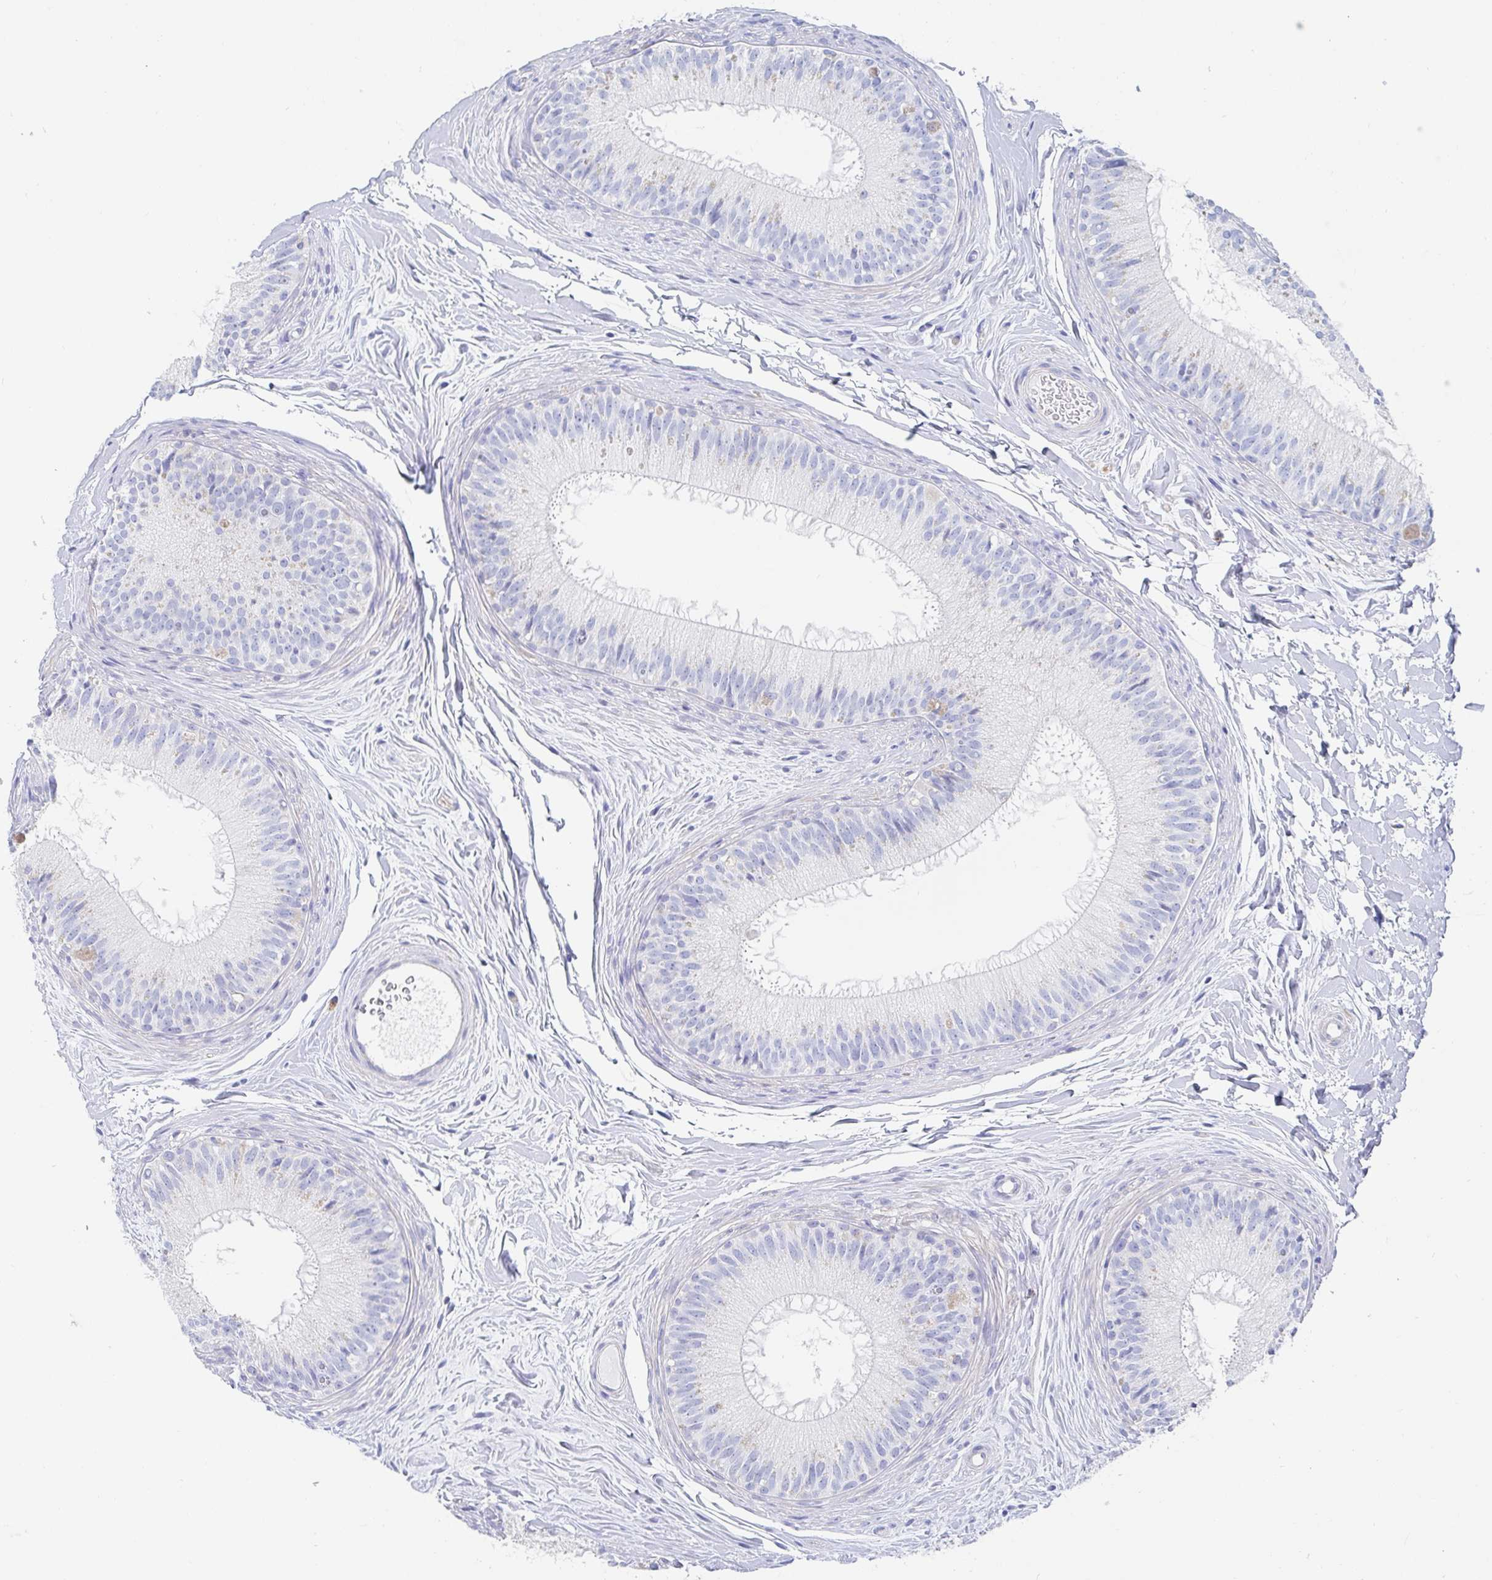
{"staining": {"intensity": "negative", "quantity": "none", "location": "none"}, "tissue": "epididymis", "cell_type": "Glandular cells", "image_type": "normal", "snomed": [{"axis": "morphology", "description": "Normal tissue, NOS"}, {"axis": "topography", "description": "Epididymis"}], "caption": "This photomicrograph is of normal epididymis stained with immunohistochemistry (IHC) to label a protein in brown with the nuclei are counter-stained blue. There is no expression in glandular cells. (Brightfield microscopy of DAB immunohistochemistry (IHC) at high magnification).", "gene": "PACSIN1", "patient": {"sex": "male", "age": 44}}